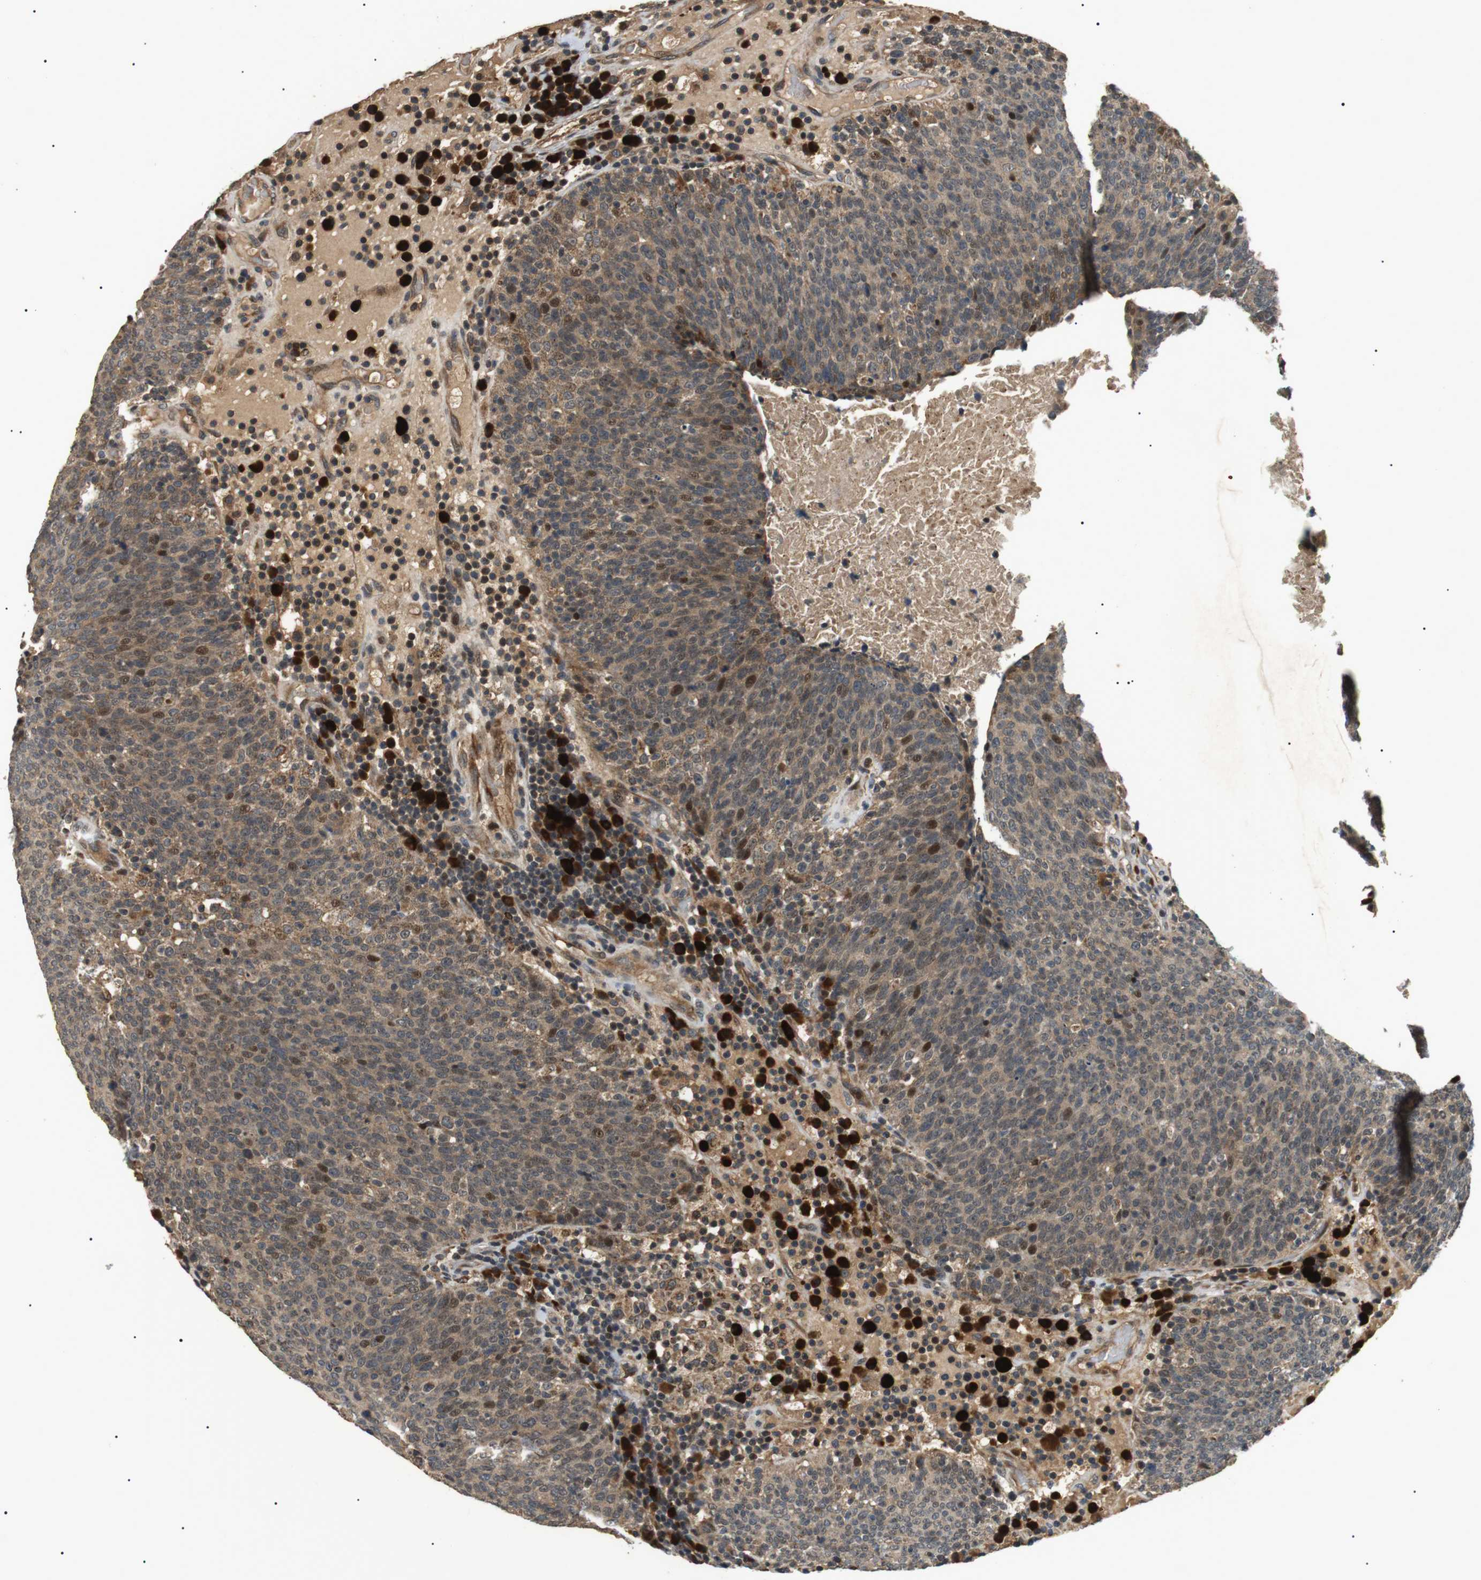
{"staining": {"intensity": "moderate", "quantity": ">75%", "location": "cytoplasmic/membranous,nuclear"}, "tissue": "head and neck cancer", "cell_type": "Tumor cells", "image_type": "cancer", "snomed": [{"axis": "morphology", "description": "Squamous cell carcinoma, NOS"}, {"axis": "morphology", "description": "Squamous cell carcinoma, metastatic, NOS"}, {"axis": "topography", "description": "Lymph node"}, {"axis": "topography", "description": "Head-Neck"}], "caption": "Immunohistochemical staining of head and neck cancer exhibits moderate cytoplasmic/membranous and nuclear protein positivity in about >75% of tumor cells.", "gene": "HSPA13", "patient": {"sex": "male", "age": 62}}